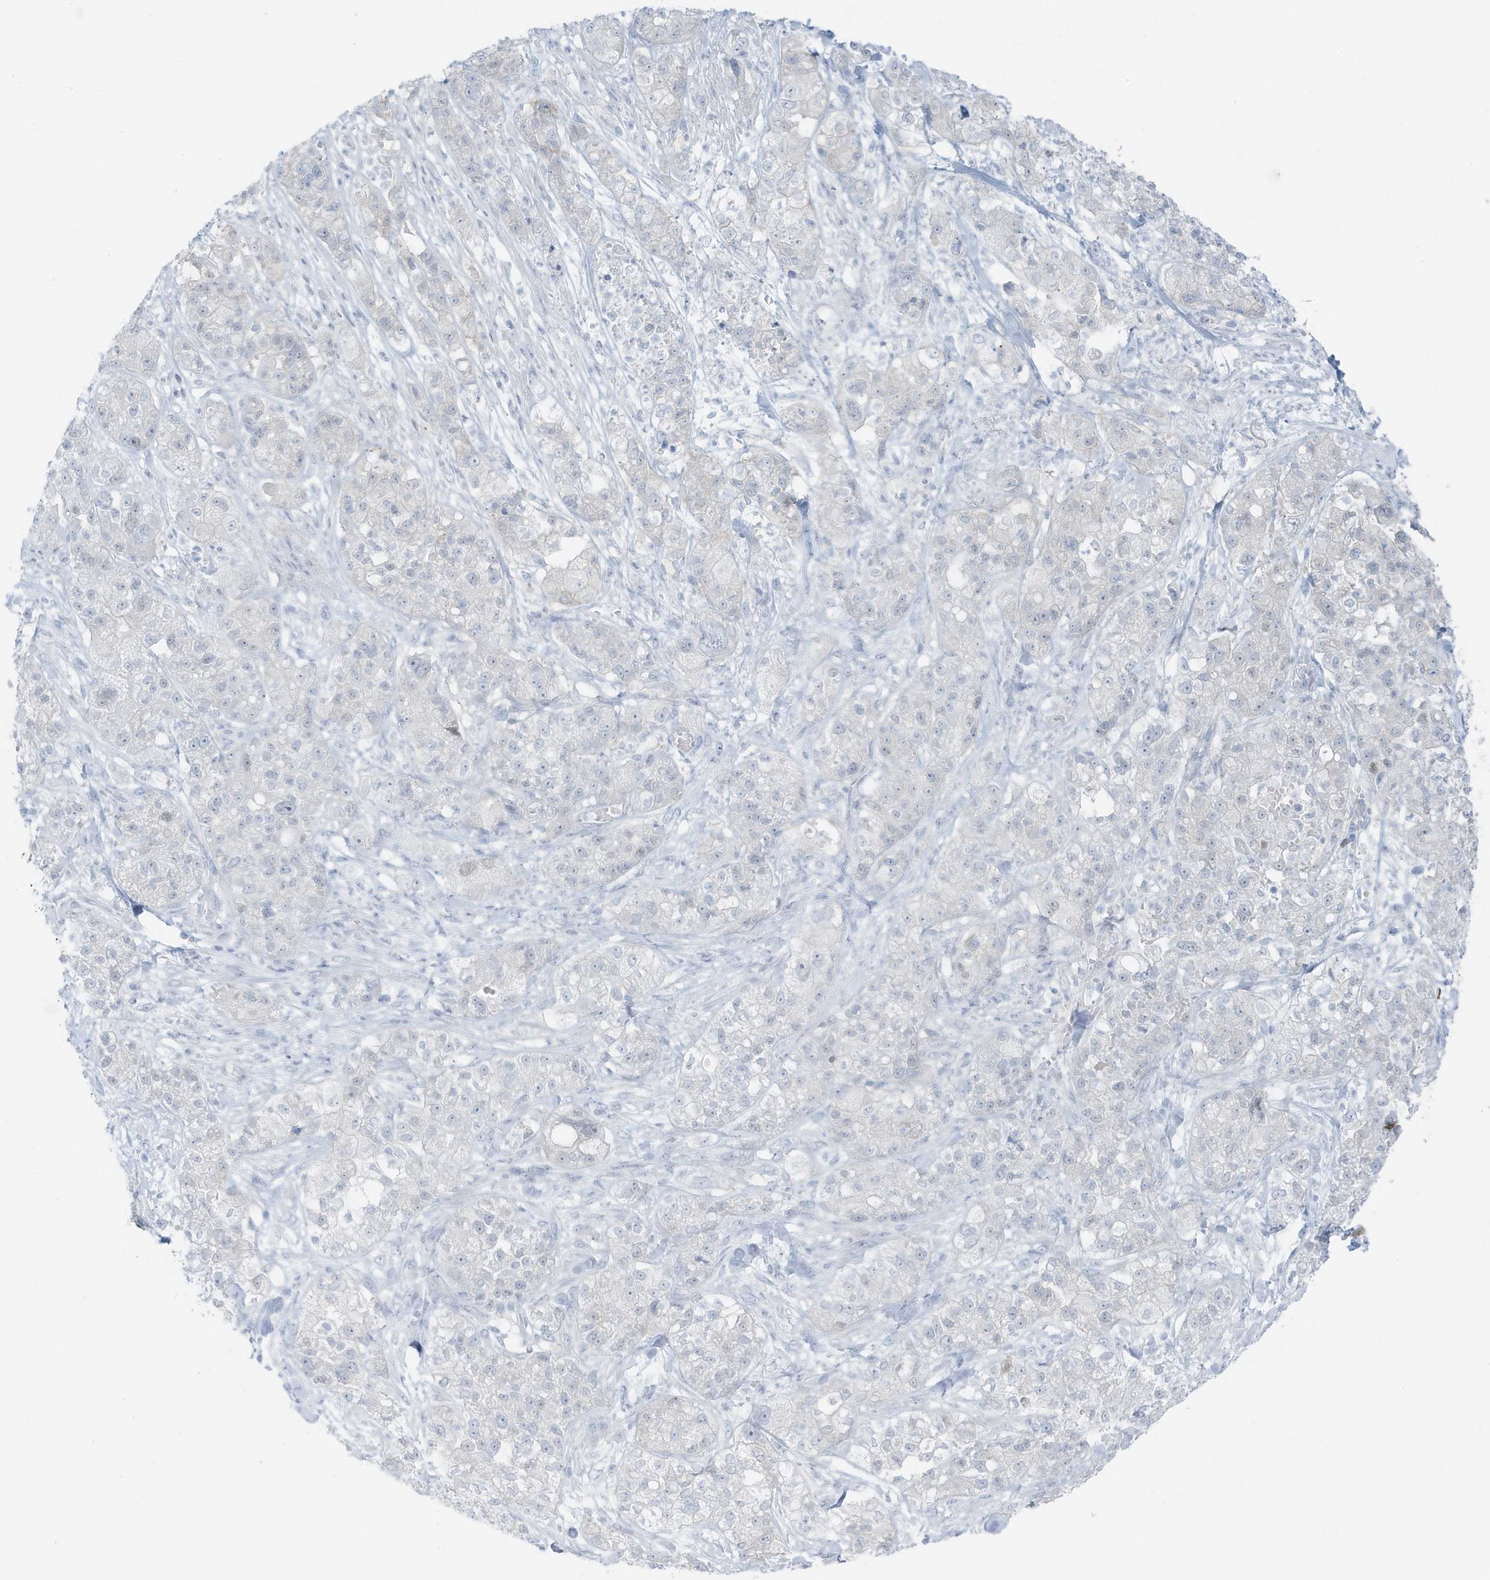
{"staining": {"intensity": "negative", "quantity": "none", "location": "none"}, "tissue": "pancreatic cancer", "cell_type": "Tumor cells", "image_type": "cancer", "snomed": [{"axis": "morphology", "description": "Adenocarcinoma, NOS"}, {"axis": "topography", "description": "Pancreas"}], "caption": "A high-resolution histopathology image shows immunohistochemistry (IHC) staining of pancreatic cancer (adenocarcinoma), which exhibits no significant positivity in tumor cells. The staining is performed using DAB (3,3'-diaminobenzidine) brown chromogen with nuclei counter-stained in using hematoxylin.", "gene": "ZFP64", "patient": {"sex": "female", "age": 78}}